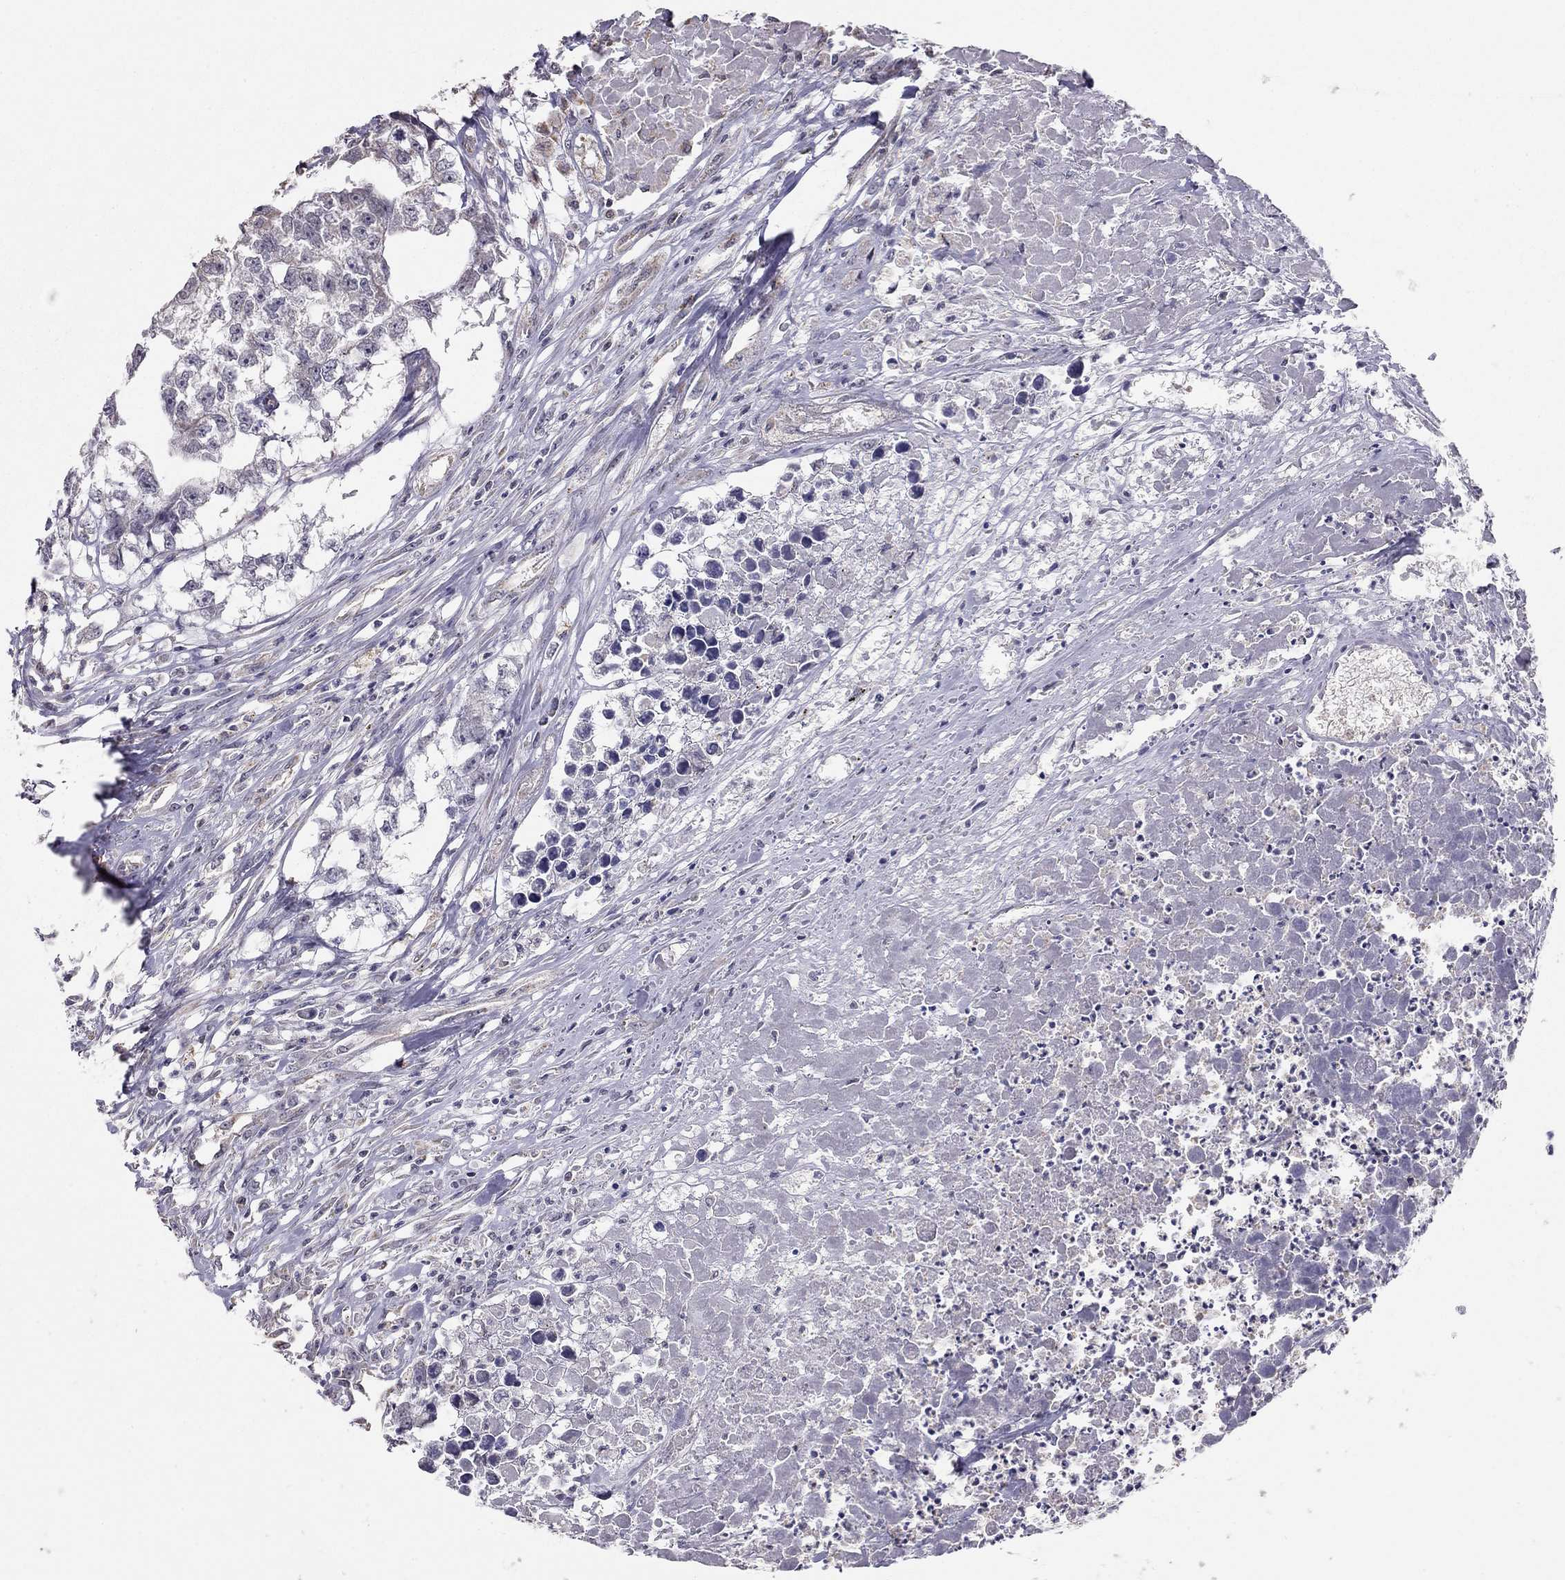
{"staining": {"intensity": "negative", "quantity": "none", "location": "none"}, "tissue": "testis cancer", "cell_type": "Tumor cells", "image_type": "cancer", "snomed": [{"axis": "morphology", "description": "Carcinoma, Embryonal, NOS"}, {"axis": "morphology", "description": "Teratoma, malignant, NOS"}, {"axis": "topography", "description": "Testis"}], "caption": "This is an IHC histopathology image of human testis cancer. There is no expression in tumor cells.", "gene": "LRIT3", "patient": {"sex": "male", "age": 44}}